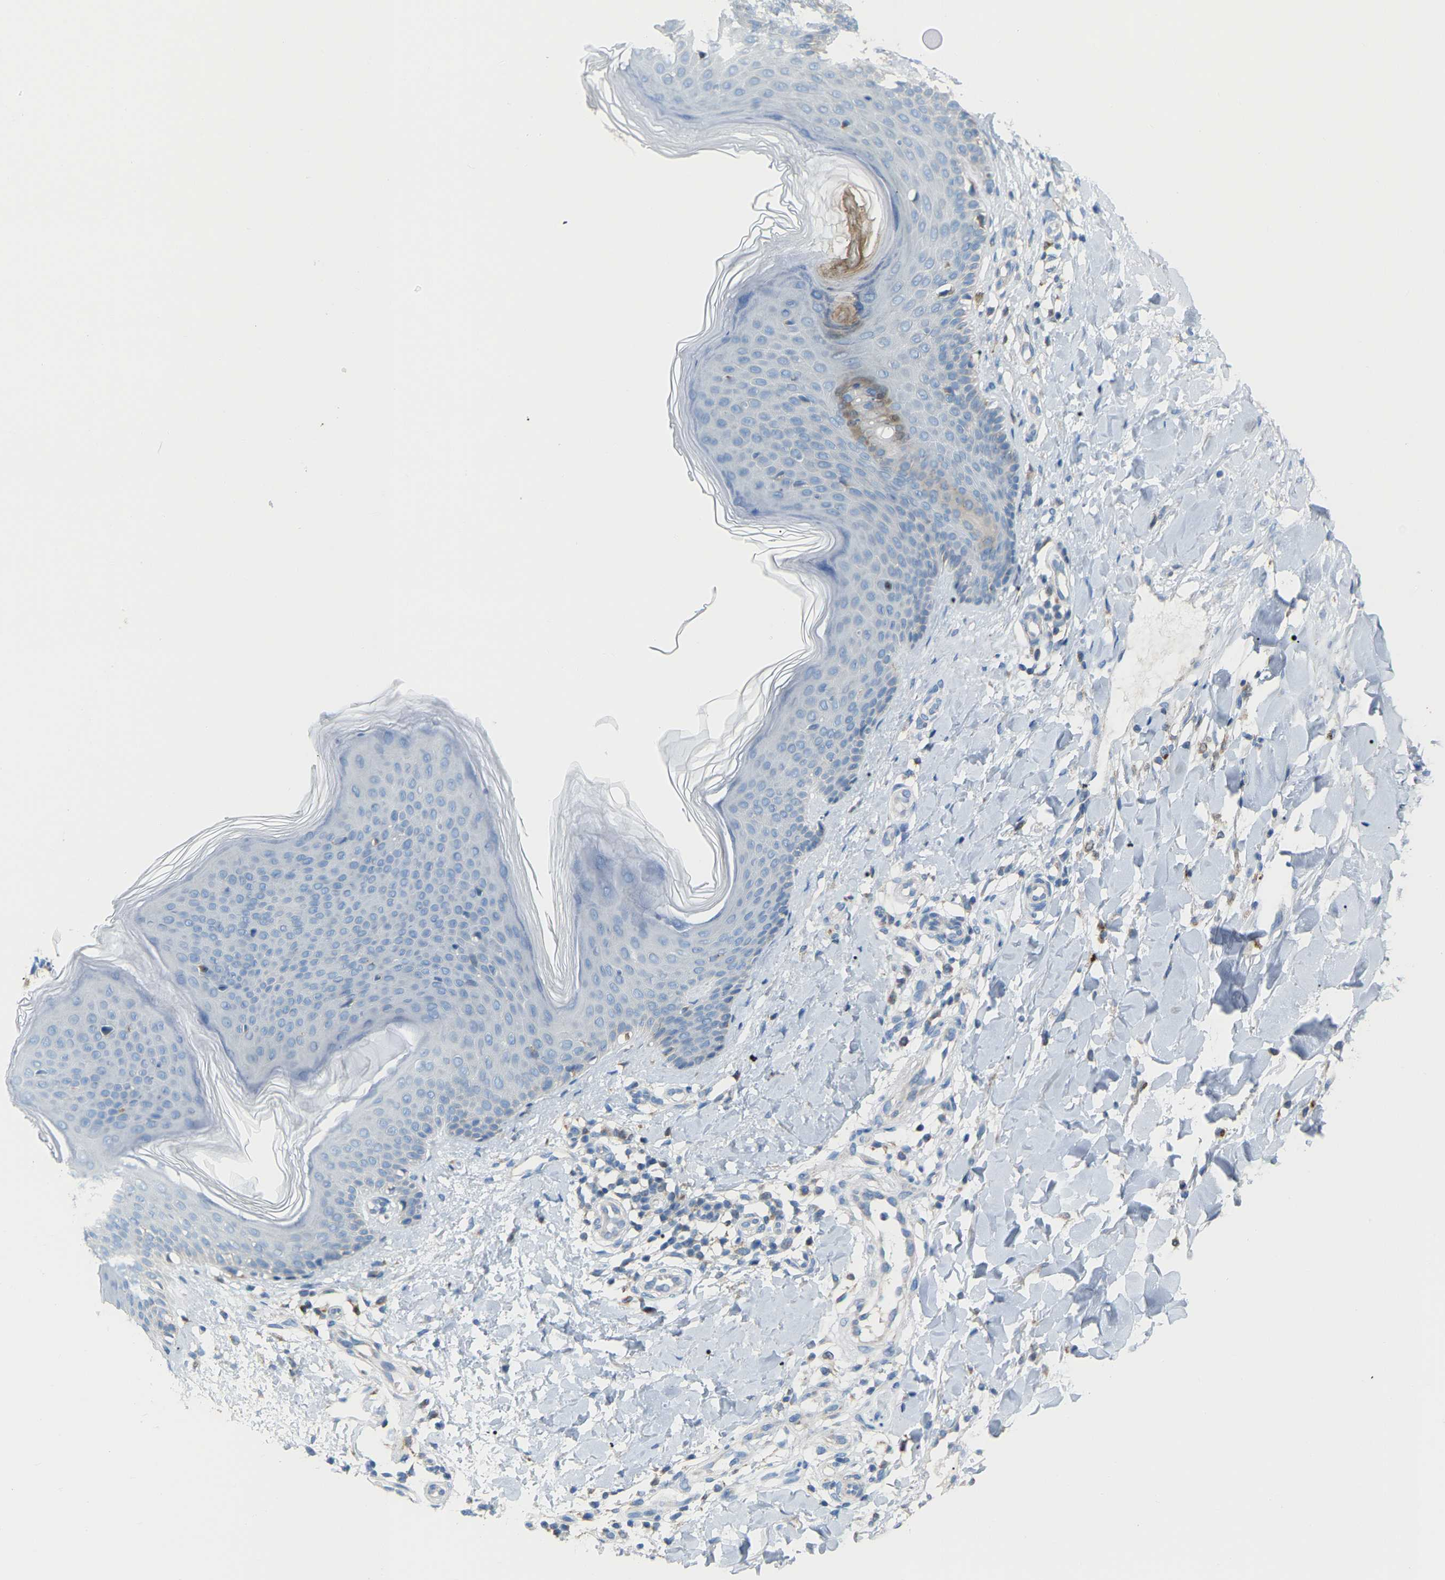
{"staining": {"intensity": "negative", "quantity": "none", "location": "none"}, "tissue": "skin", "cell_type": "Fibroblasts", "image_type": "normal", "snomed": [{"axis": "morphology", "description": "Normal tissue, NOS"}, {"axis": "topography", "description": "Skin"}], "caption": "This is an IHC histopathology image of normal human skin. There is no expression in fibroblasts.", "gene": "CROT", "patient": {"sex": "male", "age": 41}}